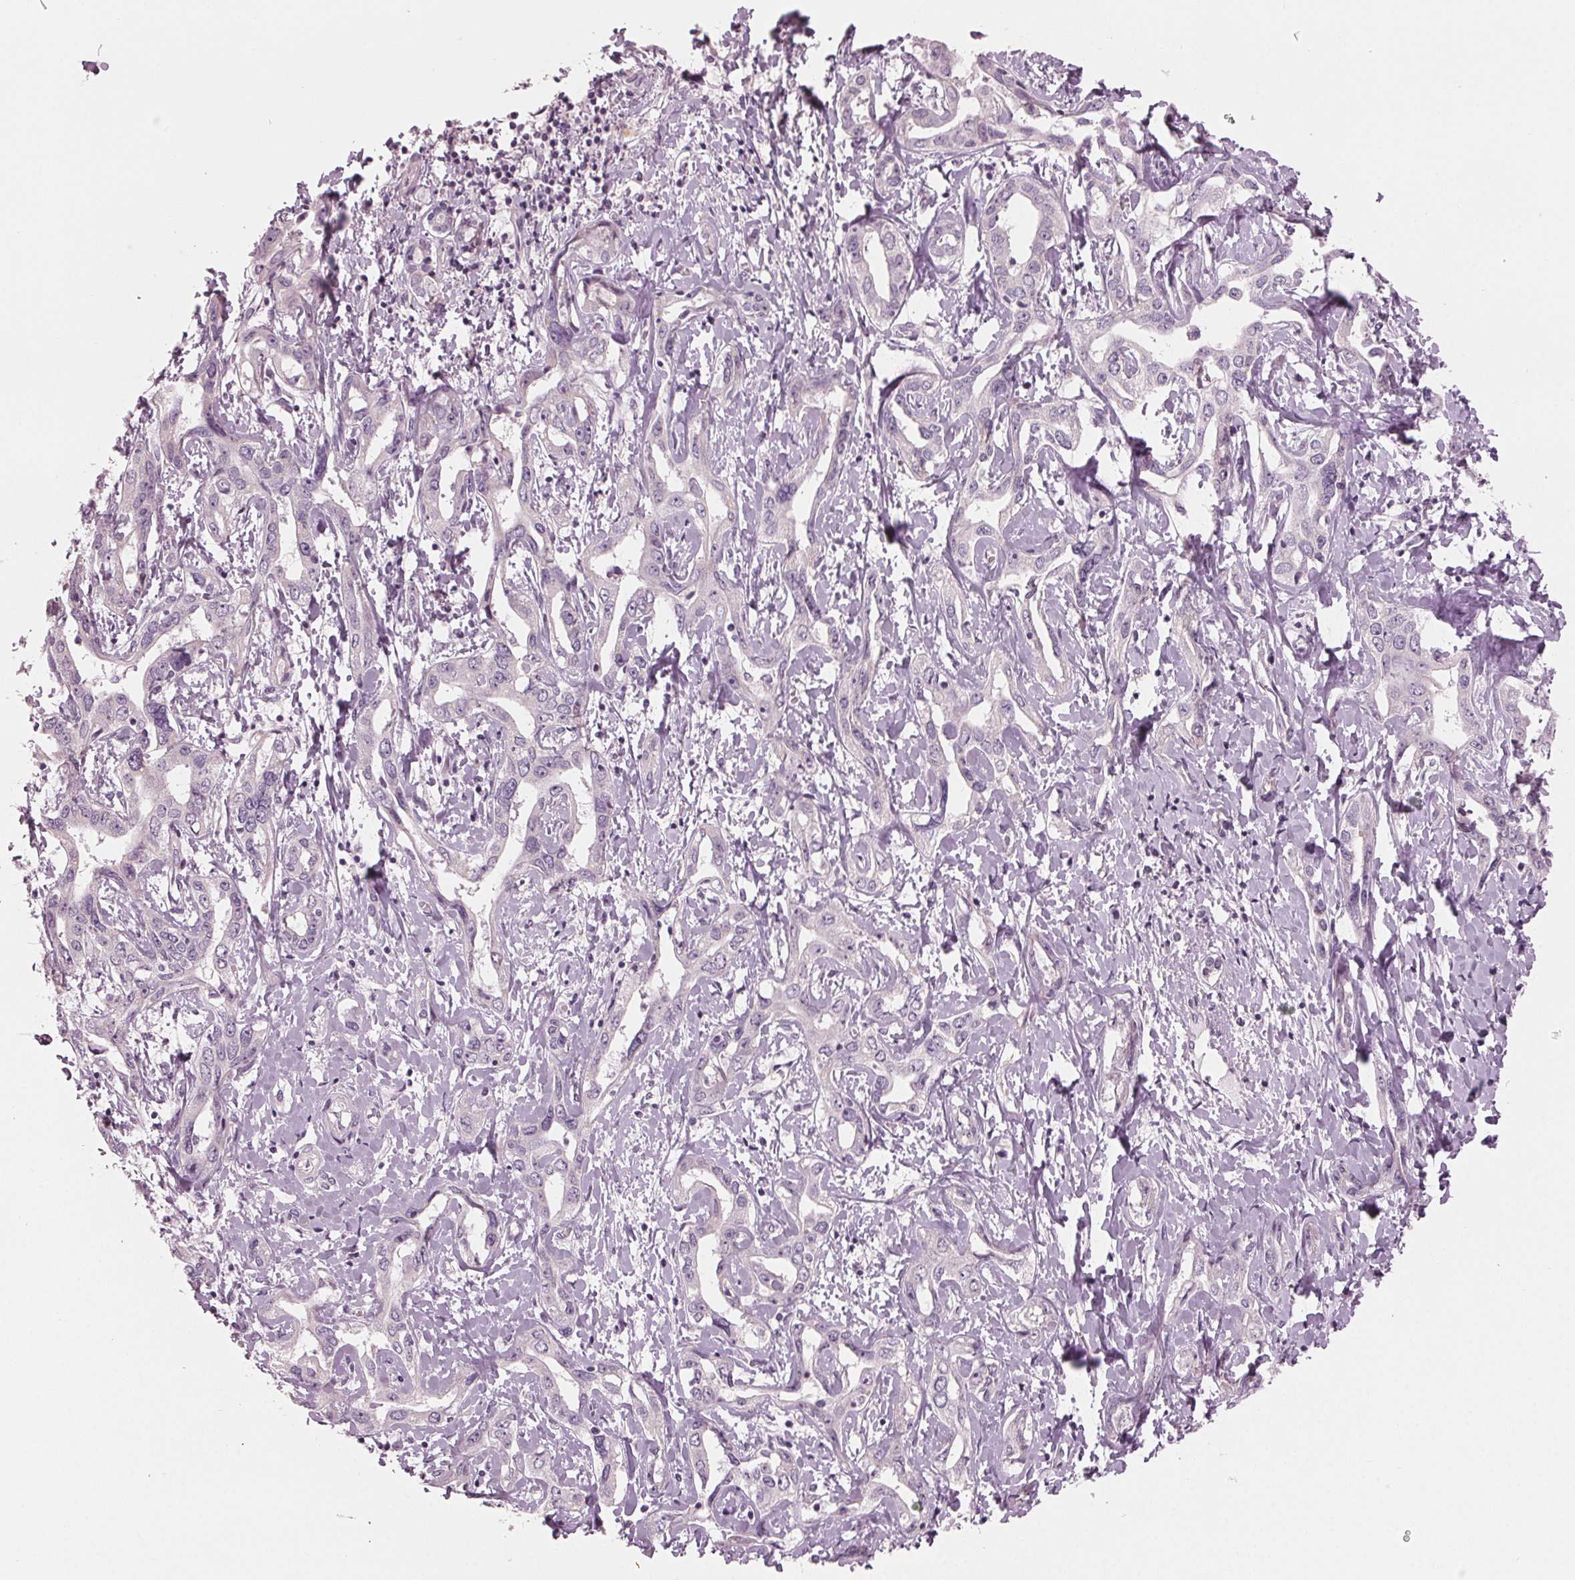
{"staining": {"intensity": "negative", "quantity": "none", "location": "none"}, "tissue": "liver cancer", "cell_type": "Tumor cells", "image_type": "cancer", "snomed": [{"axis": "morphology", "description": "Cholangiocarcinoma"}, {"axis": "topography", "description": "Liver"}], "caption": "The micrograph shows no significant staining in tumor cells of cholangiocarcinoma (liver).", "gene": "PRAP1", "patient": {"sex": "male", "age": 59}}